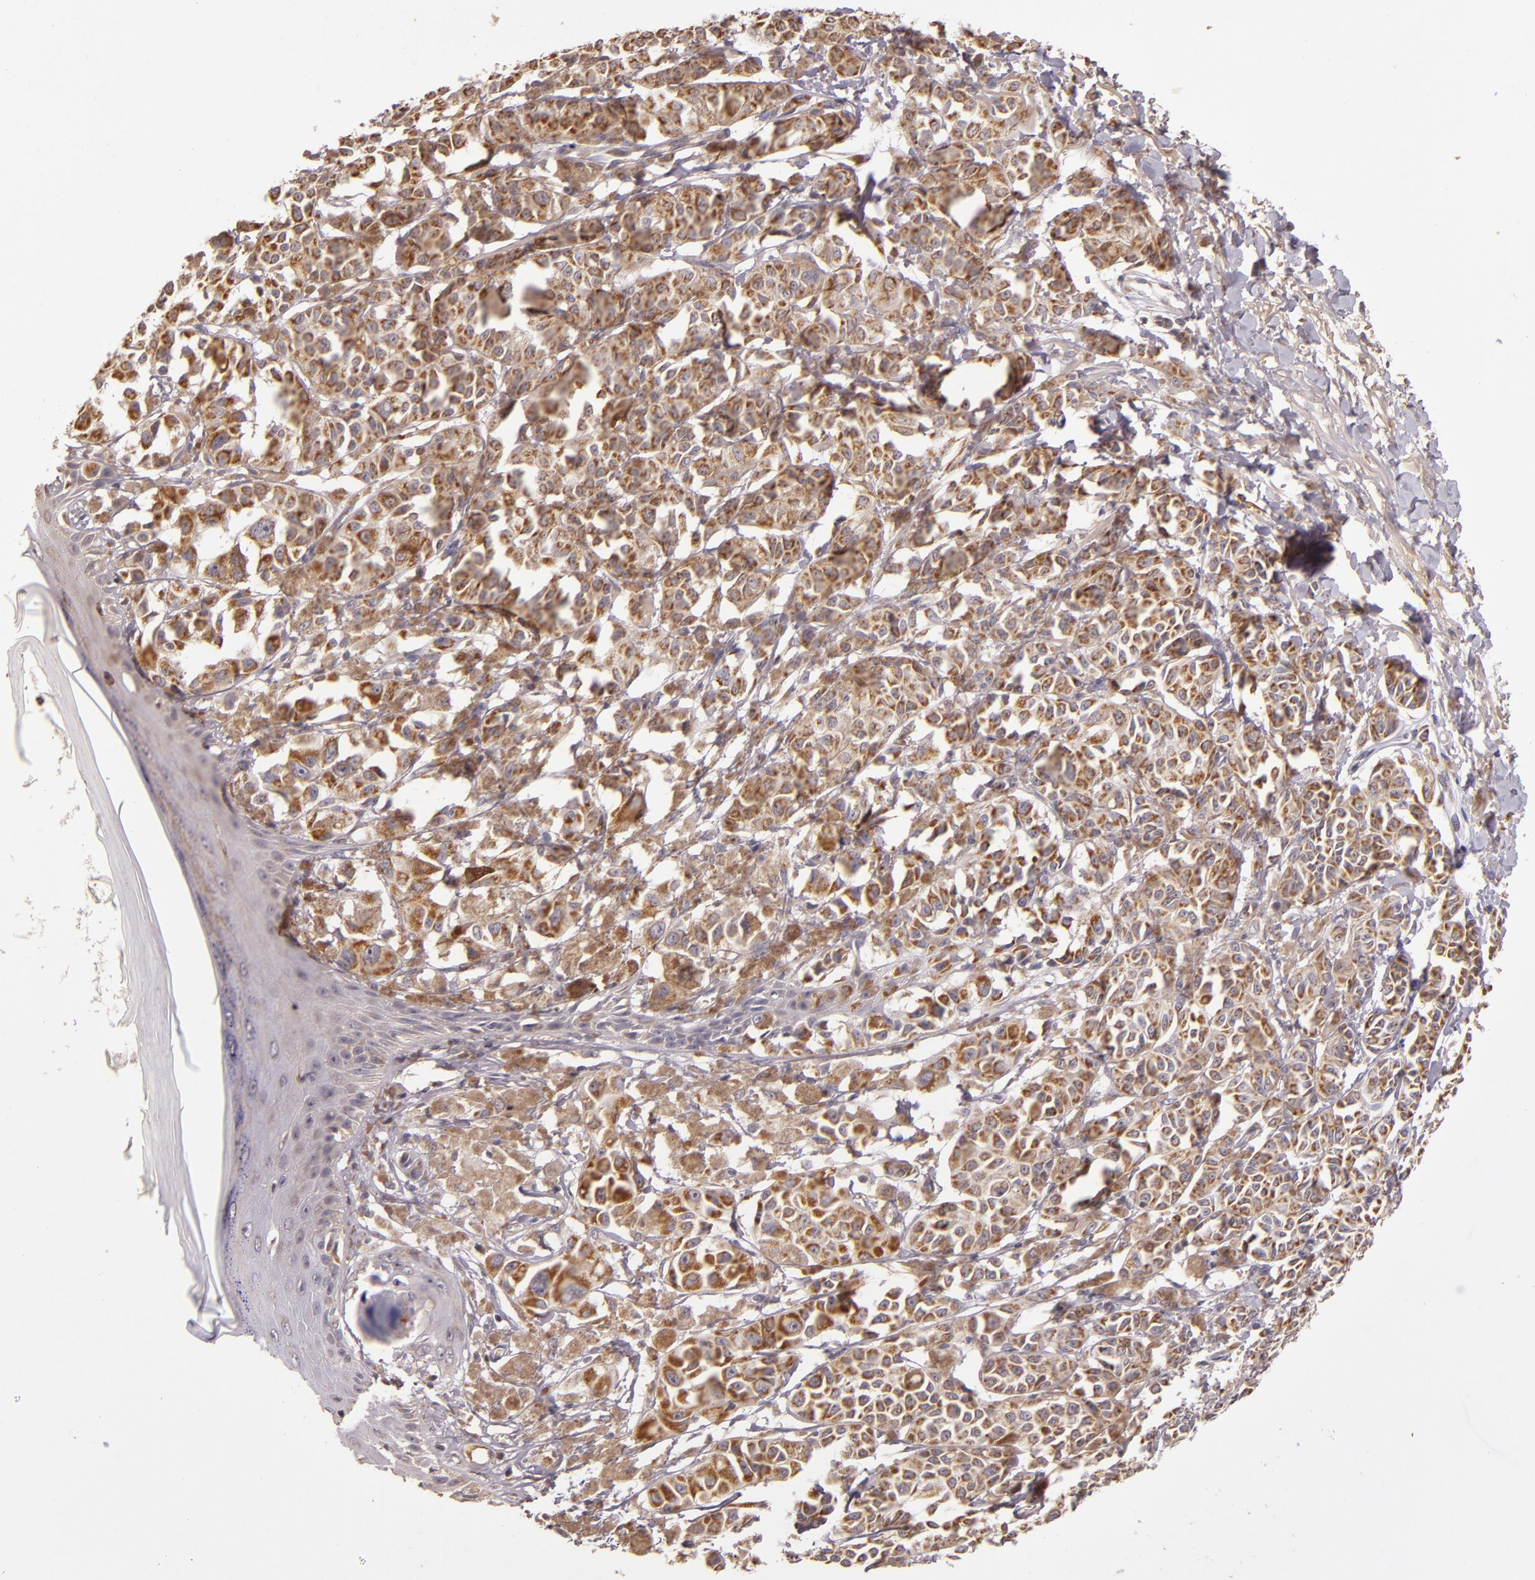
{"staining": {"intensity": "moderate", "quantity": "25%-75%", "location": "cytoplasmic/membranous"}, "tissue": "melanoma", "cell_type": "Tumor cells", "image_type": "cancer", "snomed": [{"axis": "morphology", "description": "Malignant melanoma, NOS"}, {"axis": "topography", "description": "Skin"}], "caption": "The micrograph shows a brown stain indicating the presence of a protein in the cytoplasmic/membranous of tumor cells in melanoma. Using DAB (brown) and hematoxylin (blue) stains, captured at high magnification using brightfield microscopy.", "gene": "ABL1", "patient": {"sex": "male", "age": 76}}